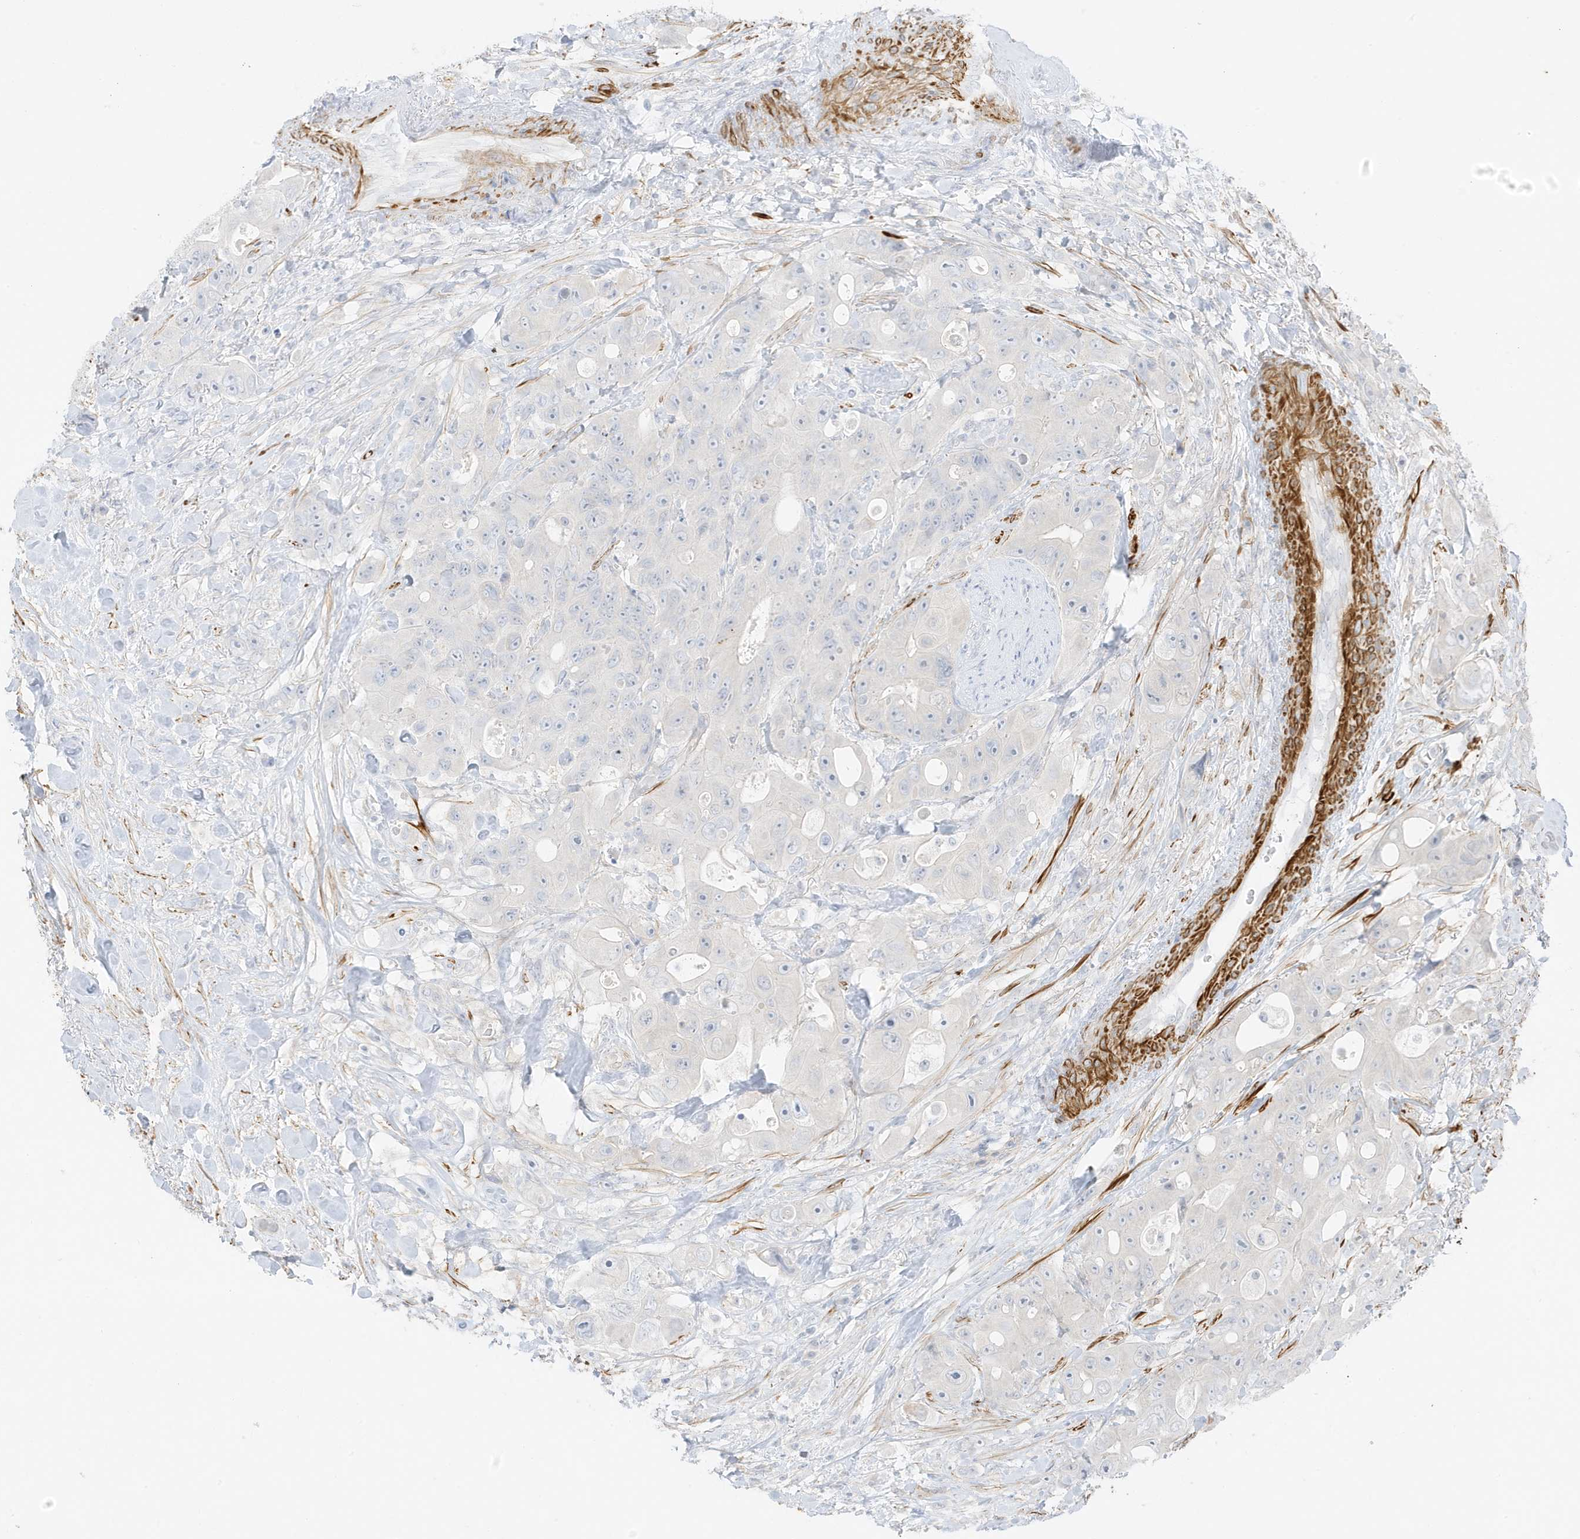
{"staining": {"intensity": "negative", "quantity": "none", "location": "none"}, "tissue": "colorectal cancer", "cell_type": "Tumor cells", "image_type": "cancer", "snomed": [{"axis": "morphology", "description": "Adenocarcinoma, NOS"}, {"axis": "topography", "description": "Colon"}], "caption": "High magnification brightfield microscopy of colorectal adenocarcinoma stained with DAB (3,3'-diaminobenzidine) (brown) and counterstained with hematoxylin (blue): tumor cells show no significant expression.", "gene": "SLC22A13", "patient": {"sex": "female", "age": 46}}